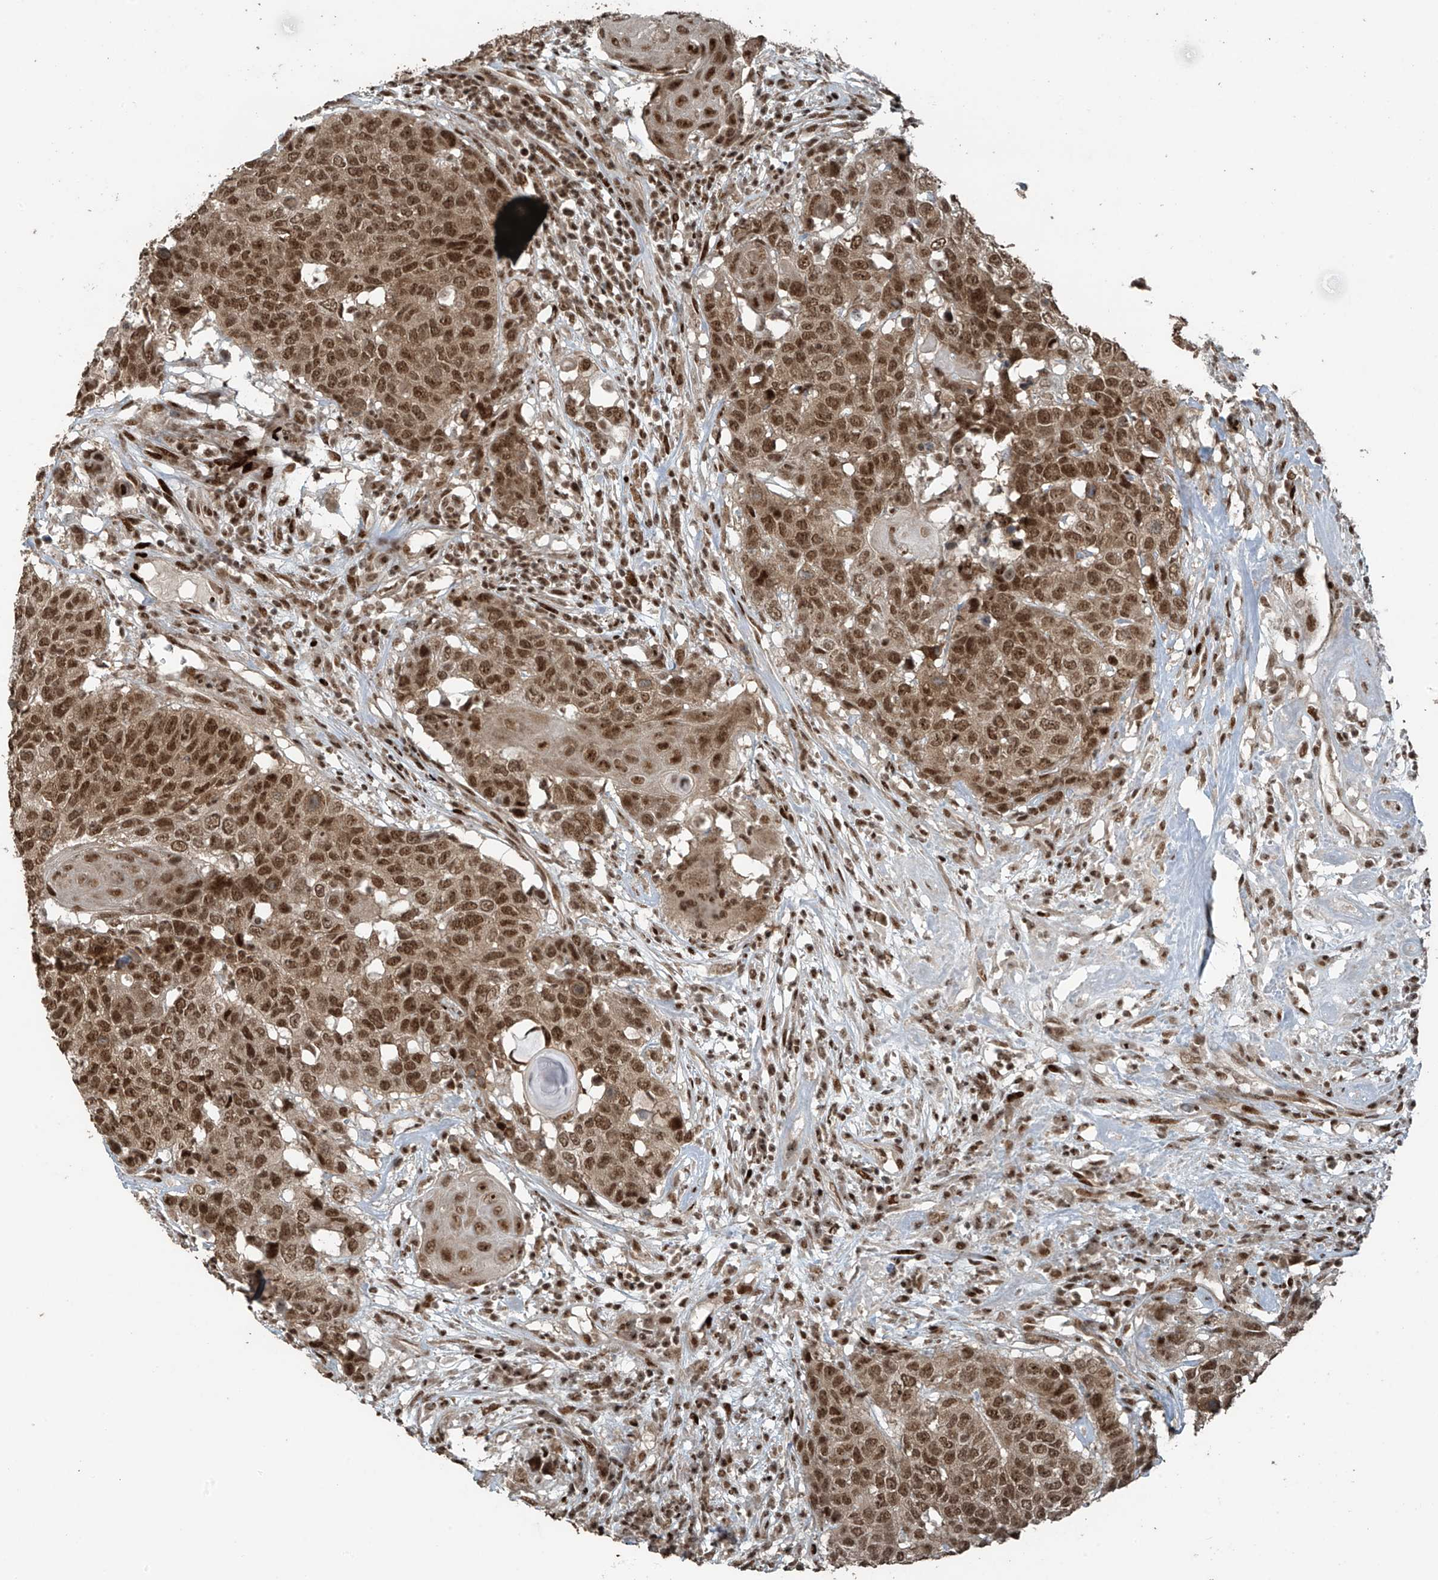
{"staining": {"intensity": "strong", "quantity": ">75%", "location": "nuclear"}, "tissue": "head and neck cancer", "cell_type": "Tumor cells", "image_type": "cancer", "snomed": [{"axis": "morphology", "description": "Squamous cell carcinoma, NOS"}, {"axis": "topography", "description": "Head-Neck"}], "caption": "Head and neck squamous cell carcinoma was stained to show a protein in brown. There is high levels of strong nuclear expression in approximately >75% of tumor cells.", "gene": "PCNP", "patient": {"sex": "male", "age": 66}}